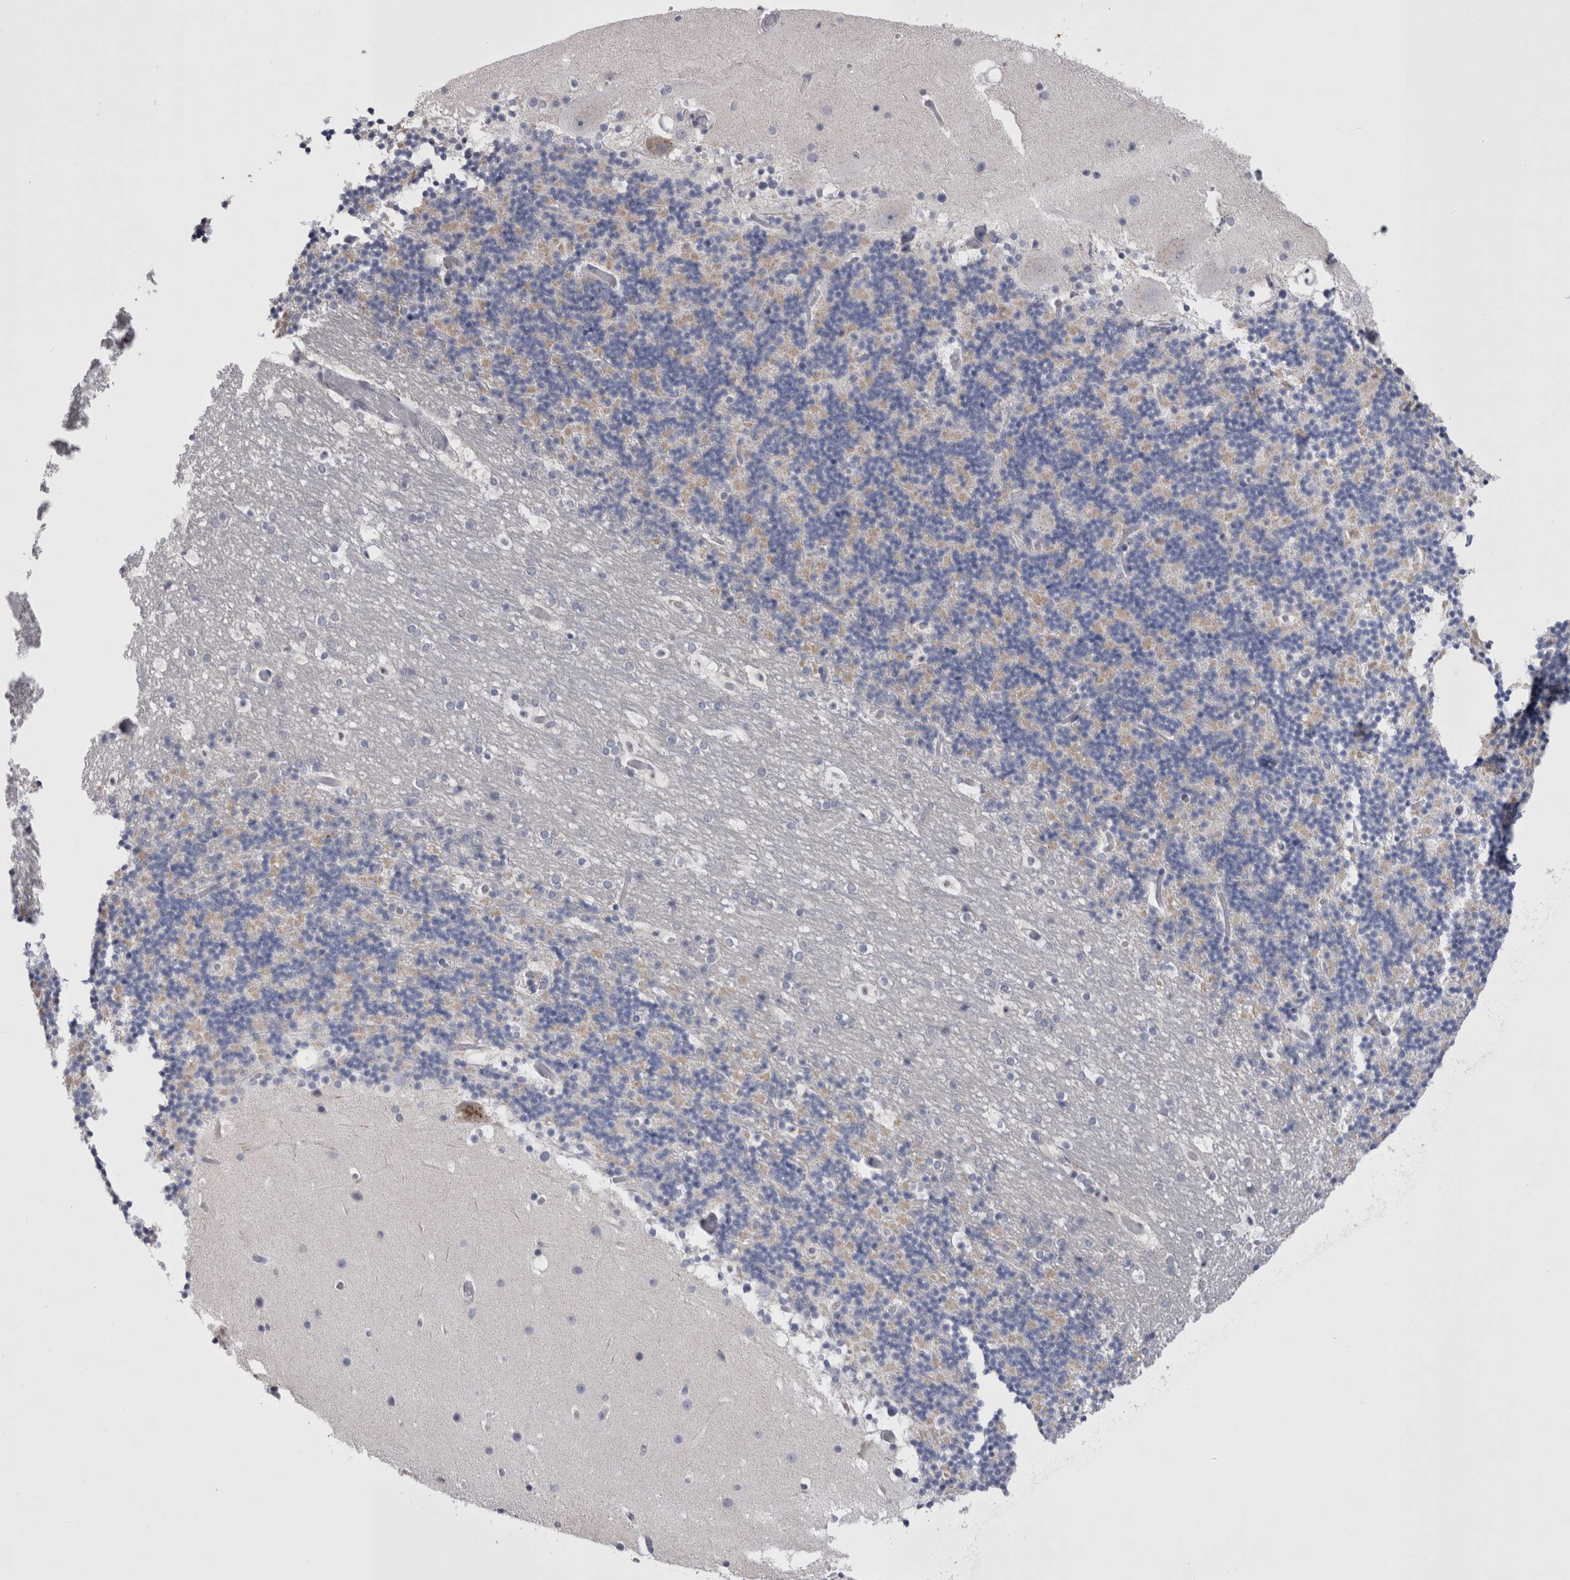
{"staining": {"intensity": "weak", "quantity": "25%-75%", "location": "cytoplasmic/membranous"}, "tissue": "cerebellum", "cell_type": "Cells in granular layer", "image_type": "normal", "snomed": [{"axis": "morphology", "description": "Normal tissue, NOS"}, {"axis": "topography", "description": "Cerebellum"}], "caption": "IHC (DAB (3,3'-diaminobenzidine)) staining of unremarkable human cerebellum reveals weak cytoplasmic/membranous protein positivity in approximately 25%-75% of cells in granular layer.", "gene": "PWP2", "patient": {"sex": "male", "age": 57}}